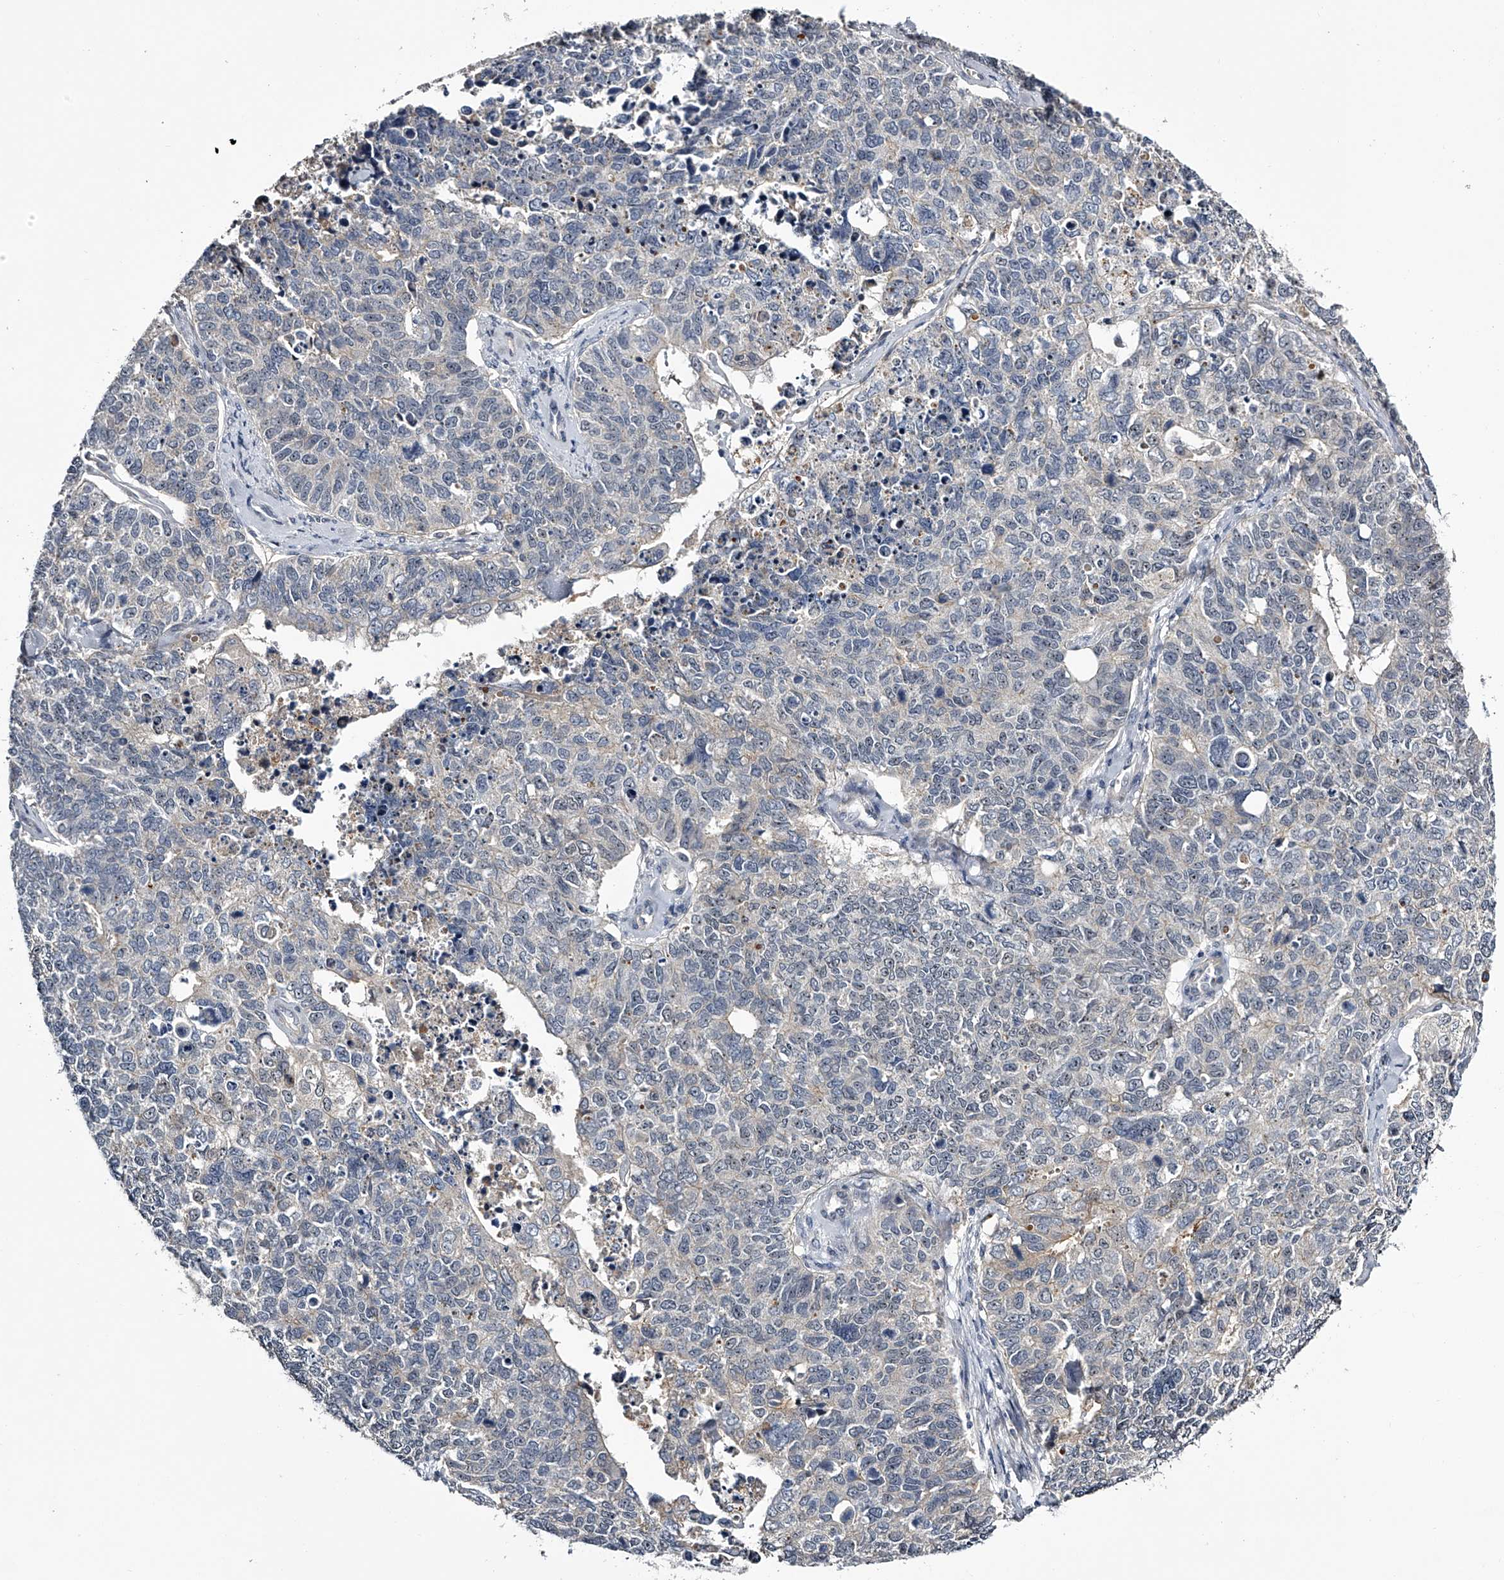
{"staining": {"intensity": "negative", "quantity": "none", "location": "none"}, "tissue": "cervical cancer", "cell_type": "Tumor cells", "image_type": "cancer", "snomed": [{"axis": "morphology", "description": "Squamous cell carcinoma, NOS"}, {"axis": "topography", "description": "Cervix"}], "caption": "This is a micrograph of immunohistochemistry (IHC) staining of cervical cancer (squamous cell carcinoma), which shows no positivity in tumor cells.", "gene": "MDN1", "patient": {"sex": "female", "age": 63}}